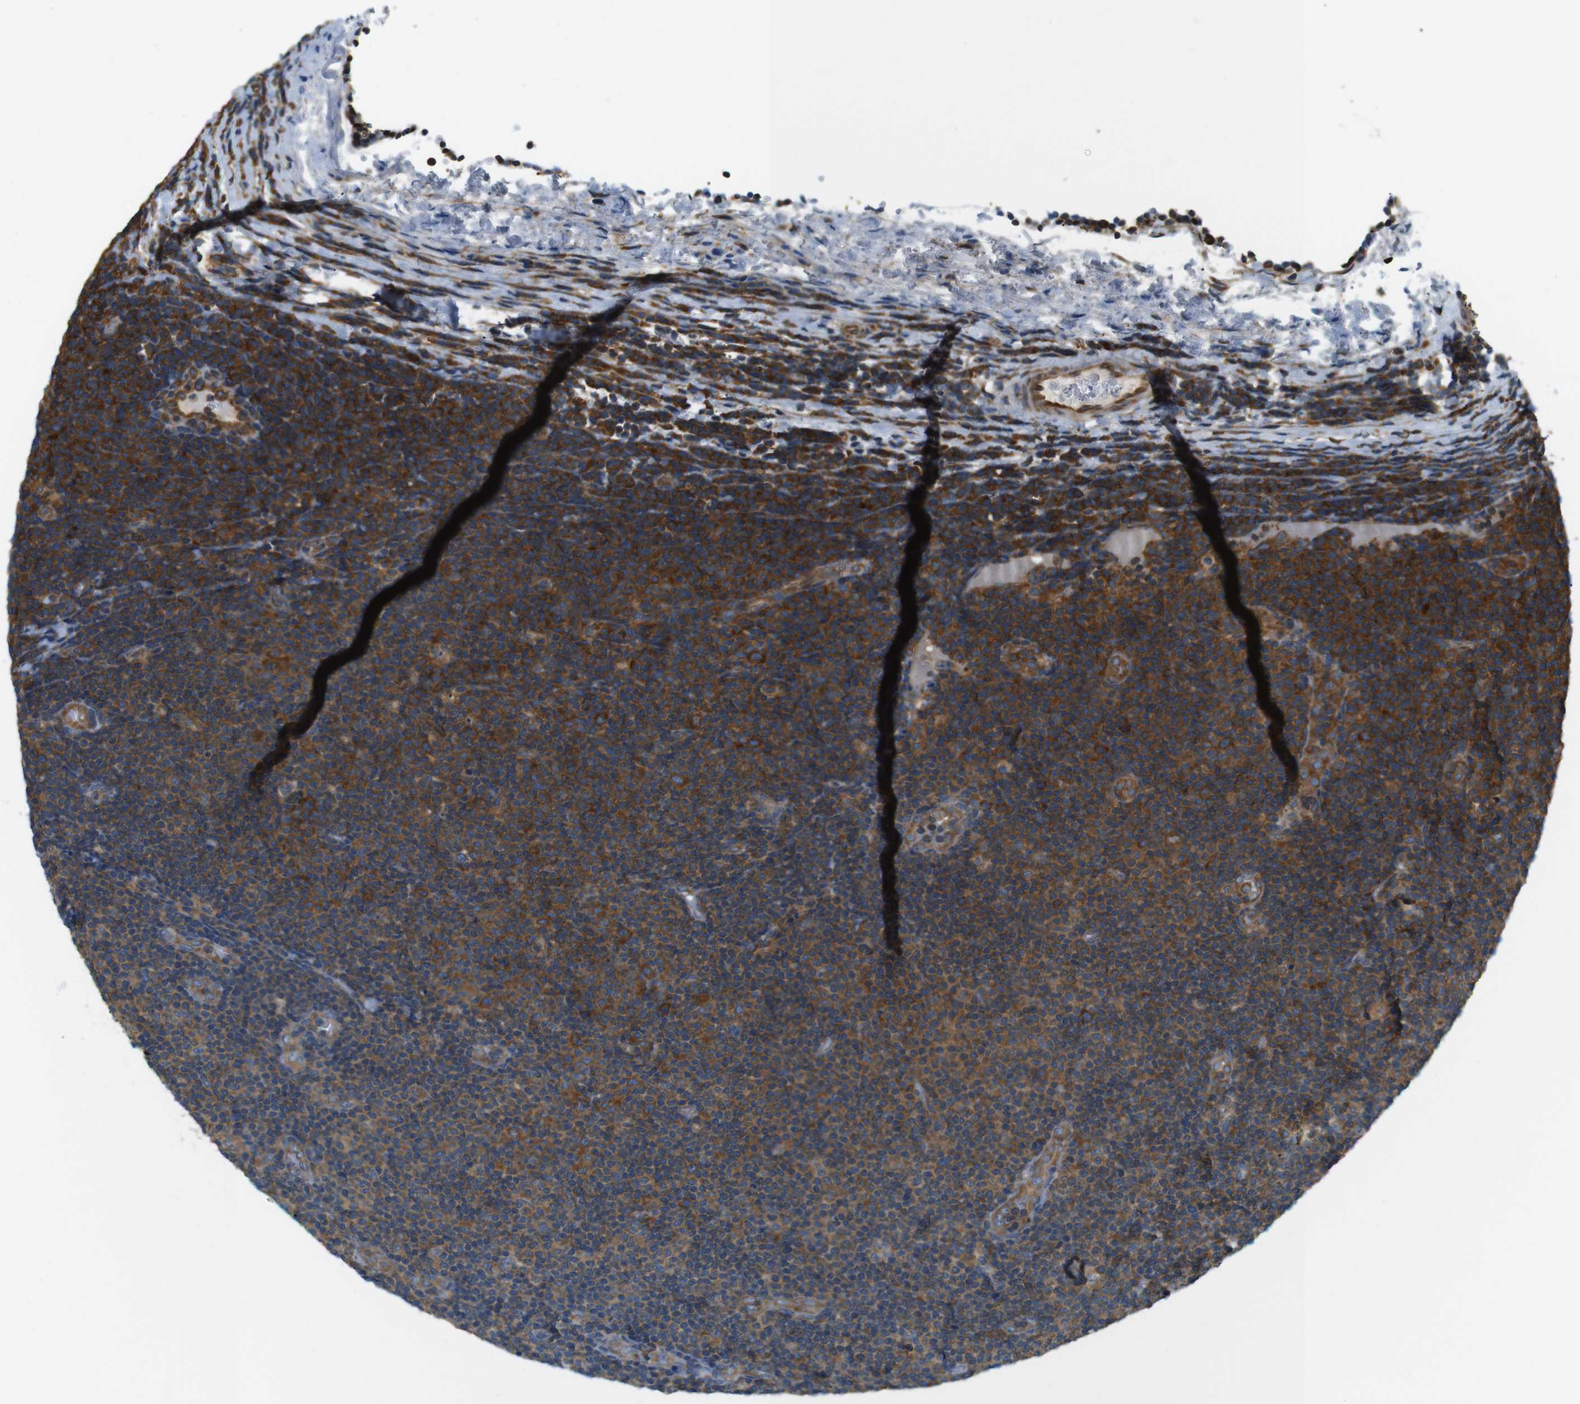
{"staining": {"intensity": "moderate", "quantity": "25%-75%", "location": "cytoplasmic/membranous"}, "tissue": "lymphoma", "cell_type": "Tumor cells", "image_type": "cancer", "snomed": [{"axis": "morphology", "description": "Malignant lymphoma, non-Hodgkin's type, Low grade"}, {"axis": "topography", "description": "Lymph node"}], "caption": "An image of malignant lymphoma, non-Hodgkin's type (low-grade) stained for a protein exhibits moderate cytoplasmic/membranous brown staining in tumor cells.", "gene": "TSC1", "patient": {"sex": "male", "age": 83}}